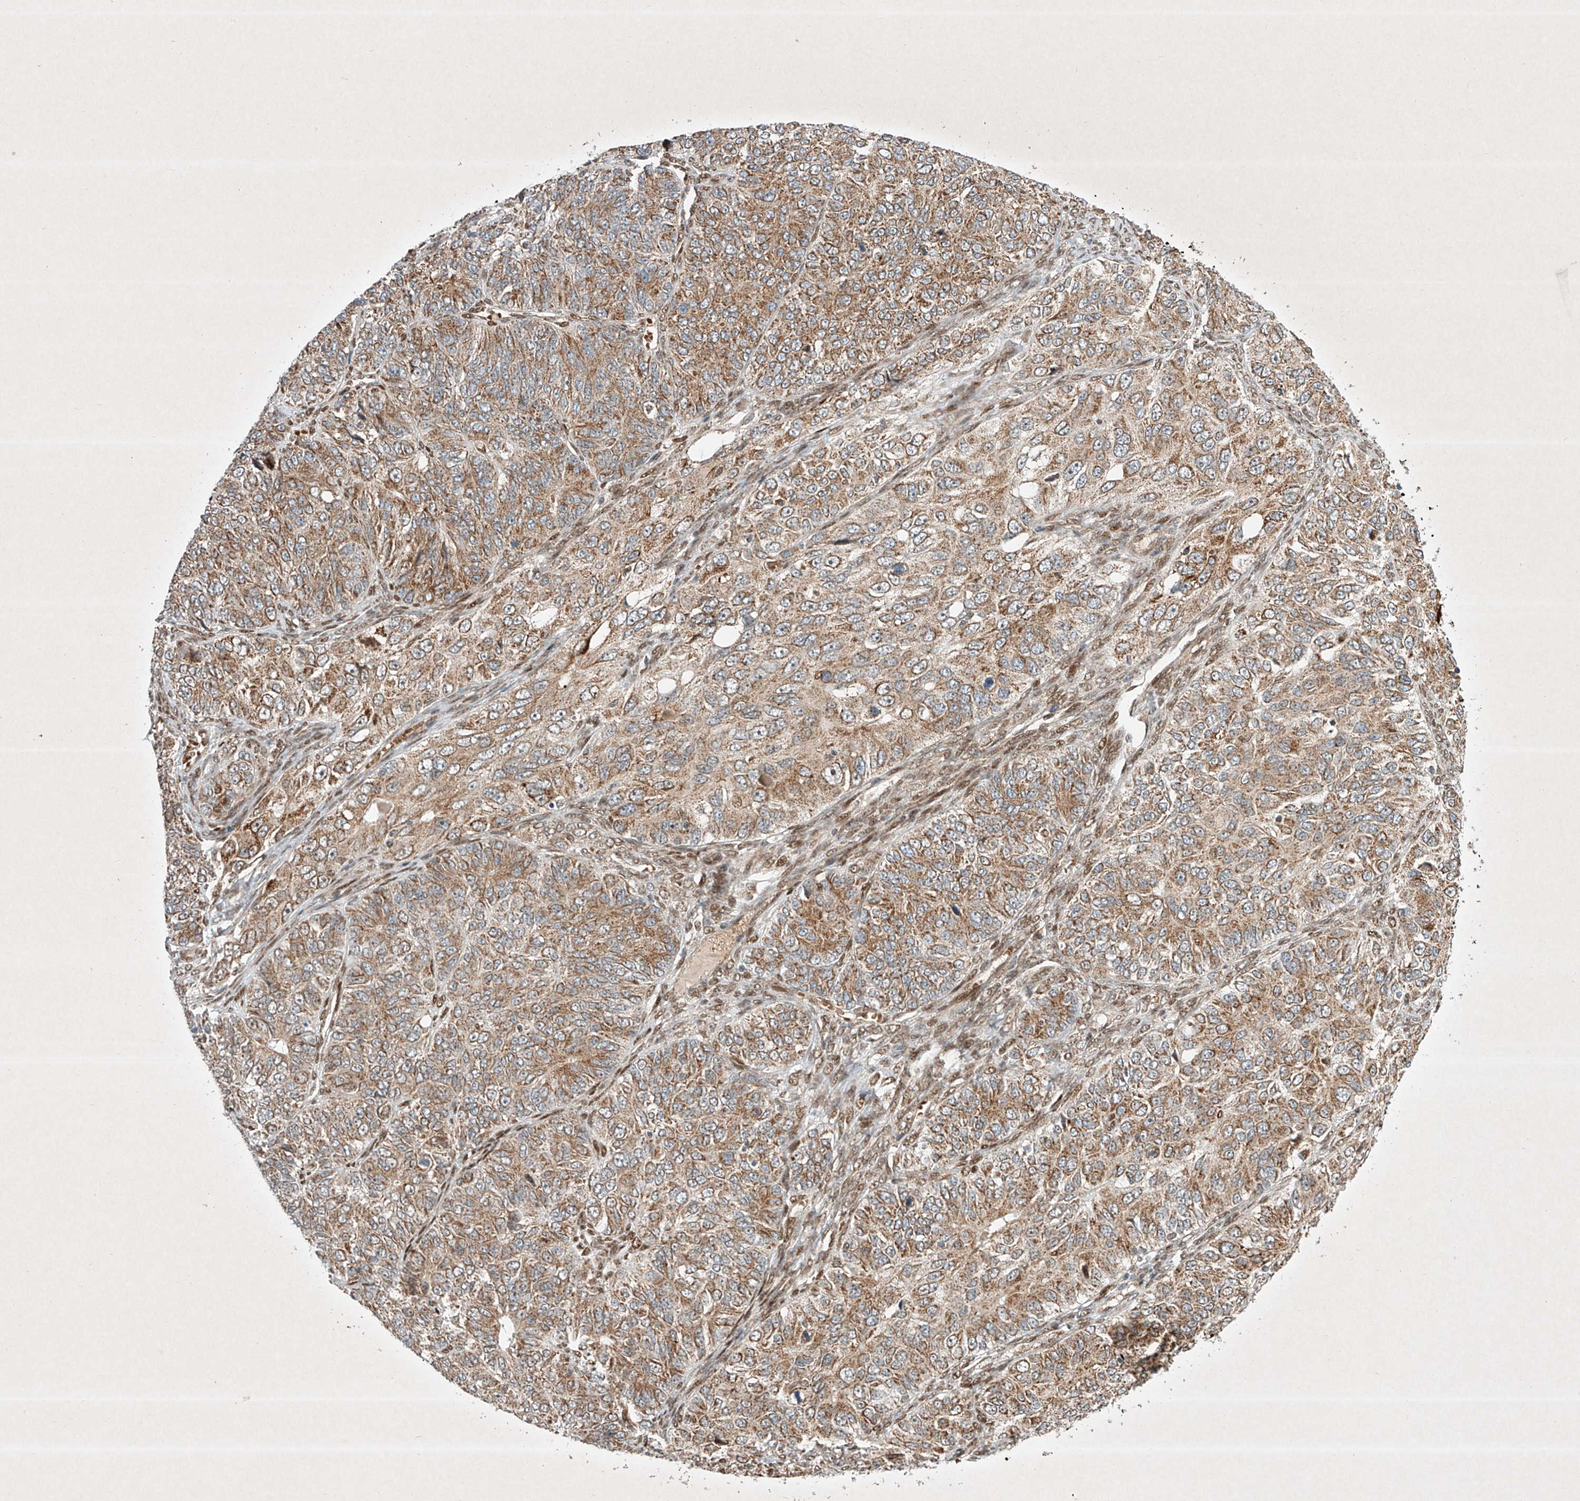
{"staining": {"intensity": "moderate", "quantity": ">75%", "location": "cytoplasmic/membranous"}, "tissue": "ovarian cancer", "cell_type": "Tumor cells", "image_type": "cancer", "snomed": [{"axis": "morphology", "description": "Carcinoma, endometroid"}, {"axis": "topography", "description": "Ovary"}], "caption": "A medium amount of moderate cytoplasmic/membranous positivity is seen in about >75% of tumor cells in ovarian cancer (endometroid carcinoma) tissue. The protein of interest is stained brown, and the nuclei are stained in blue (DAB IHC with brightfield microscopy, high magnification).", "gene": "EPG5", "patient": {"sex": "female", "age": 51}}